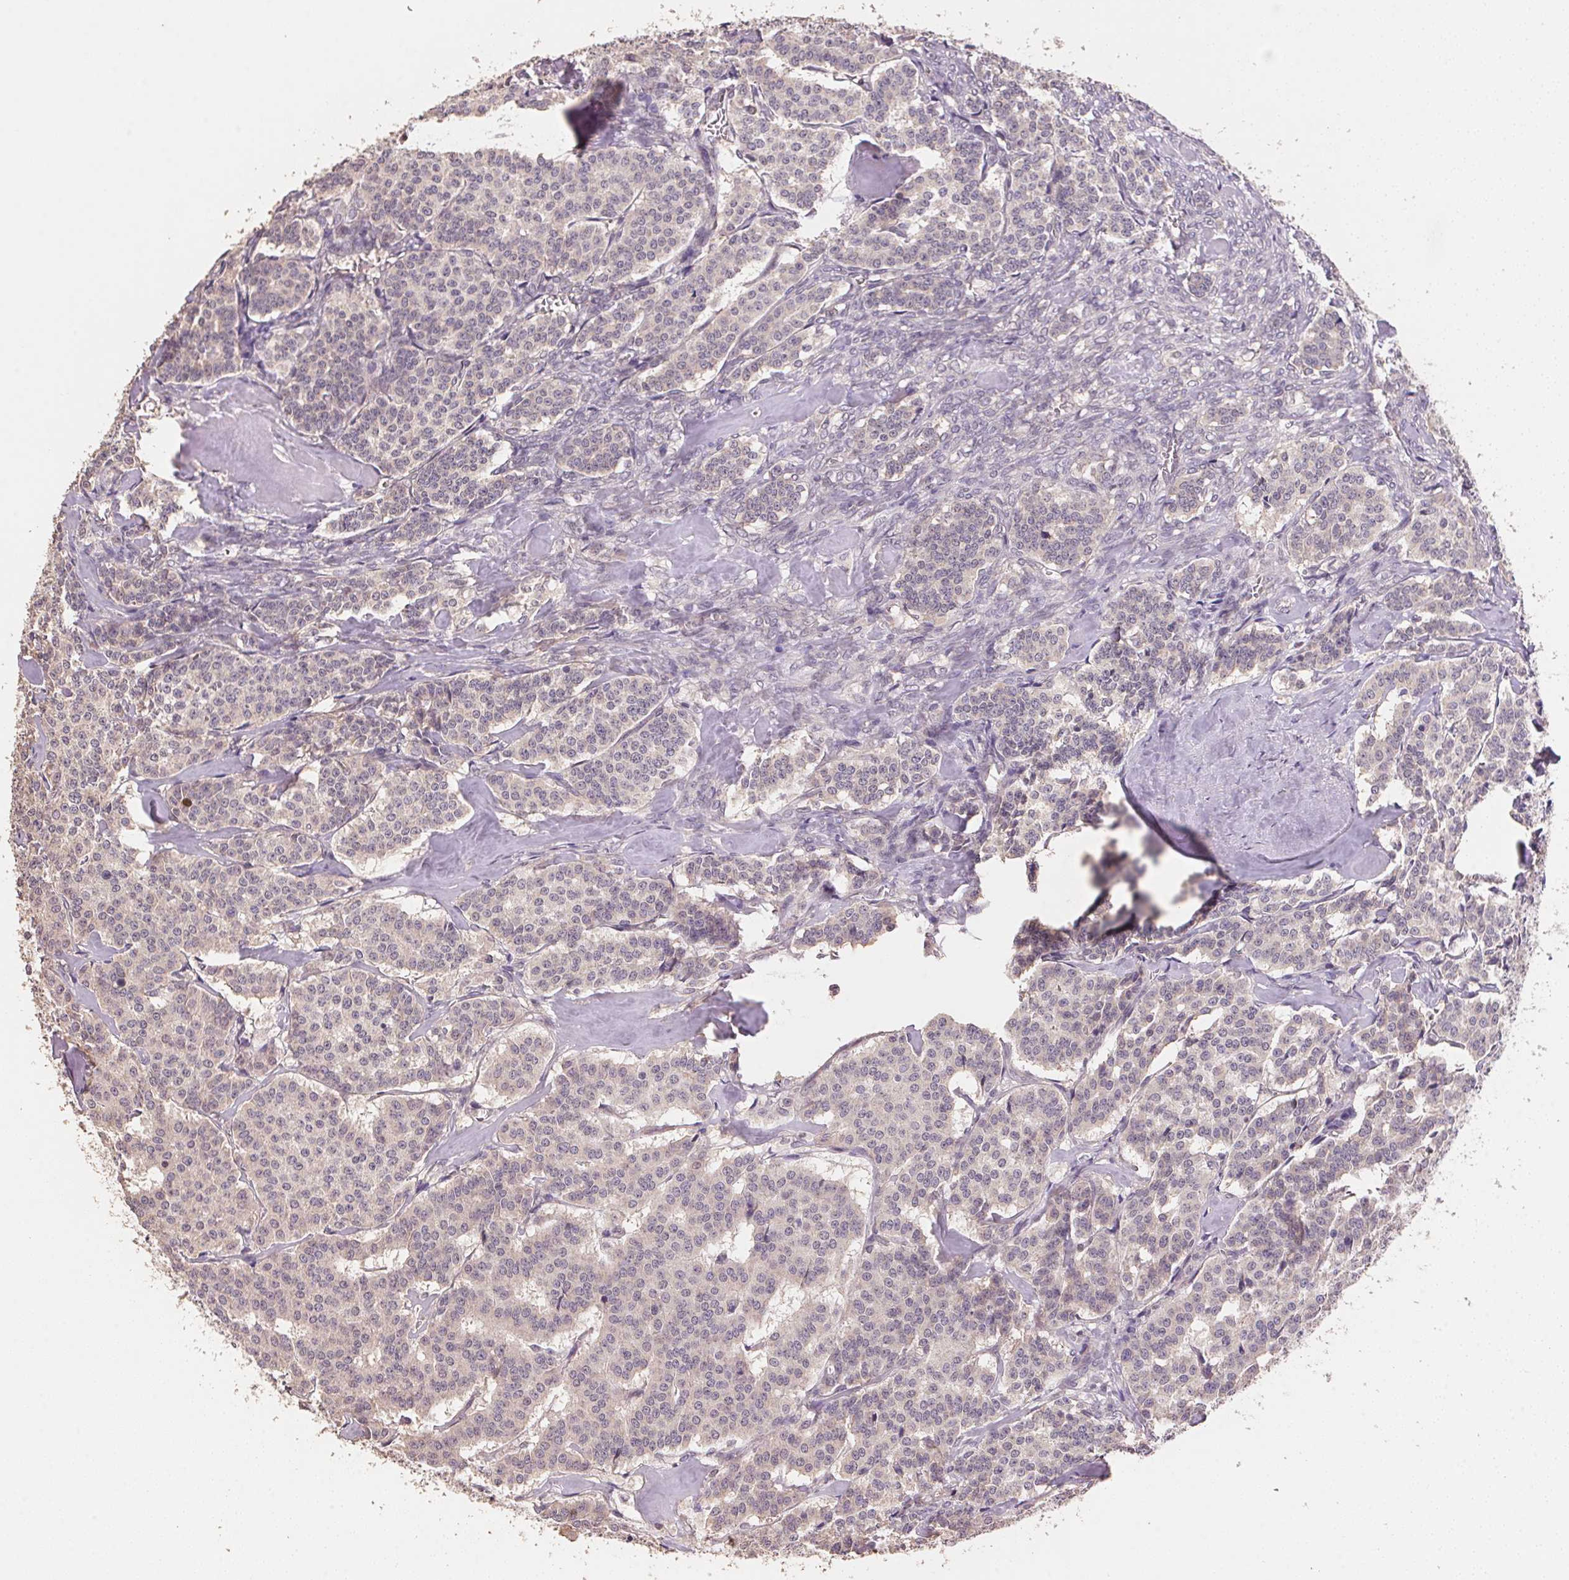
{"staining": {"intensity": "weak", "quantity": "<25%", "location": "cytoplasmic/membranous"}, "tissue": "carcinoid", "cell_type": "Tumor cells", "image_type": "cancer", "snomed": [{"axis": "morphology", "description": "Carcinoid, malignant, NOS"}, {"axis": "topography", "description": "Lung"}], "caption": "A photomicrograph of human malignant carcinoid is negative for staining in tumor cells. (Stains: DAB immunohistochemistry with hematoxylin counter stain, Microscopy: brightfield microscopy at high magnification).", "gene": "CENPF", "patient": {"sex": "female", "age": 46}}